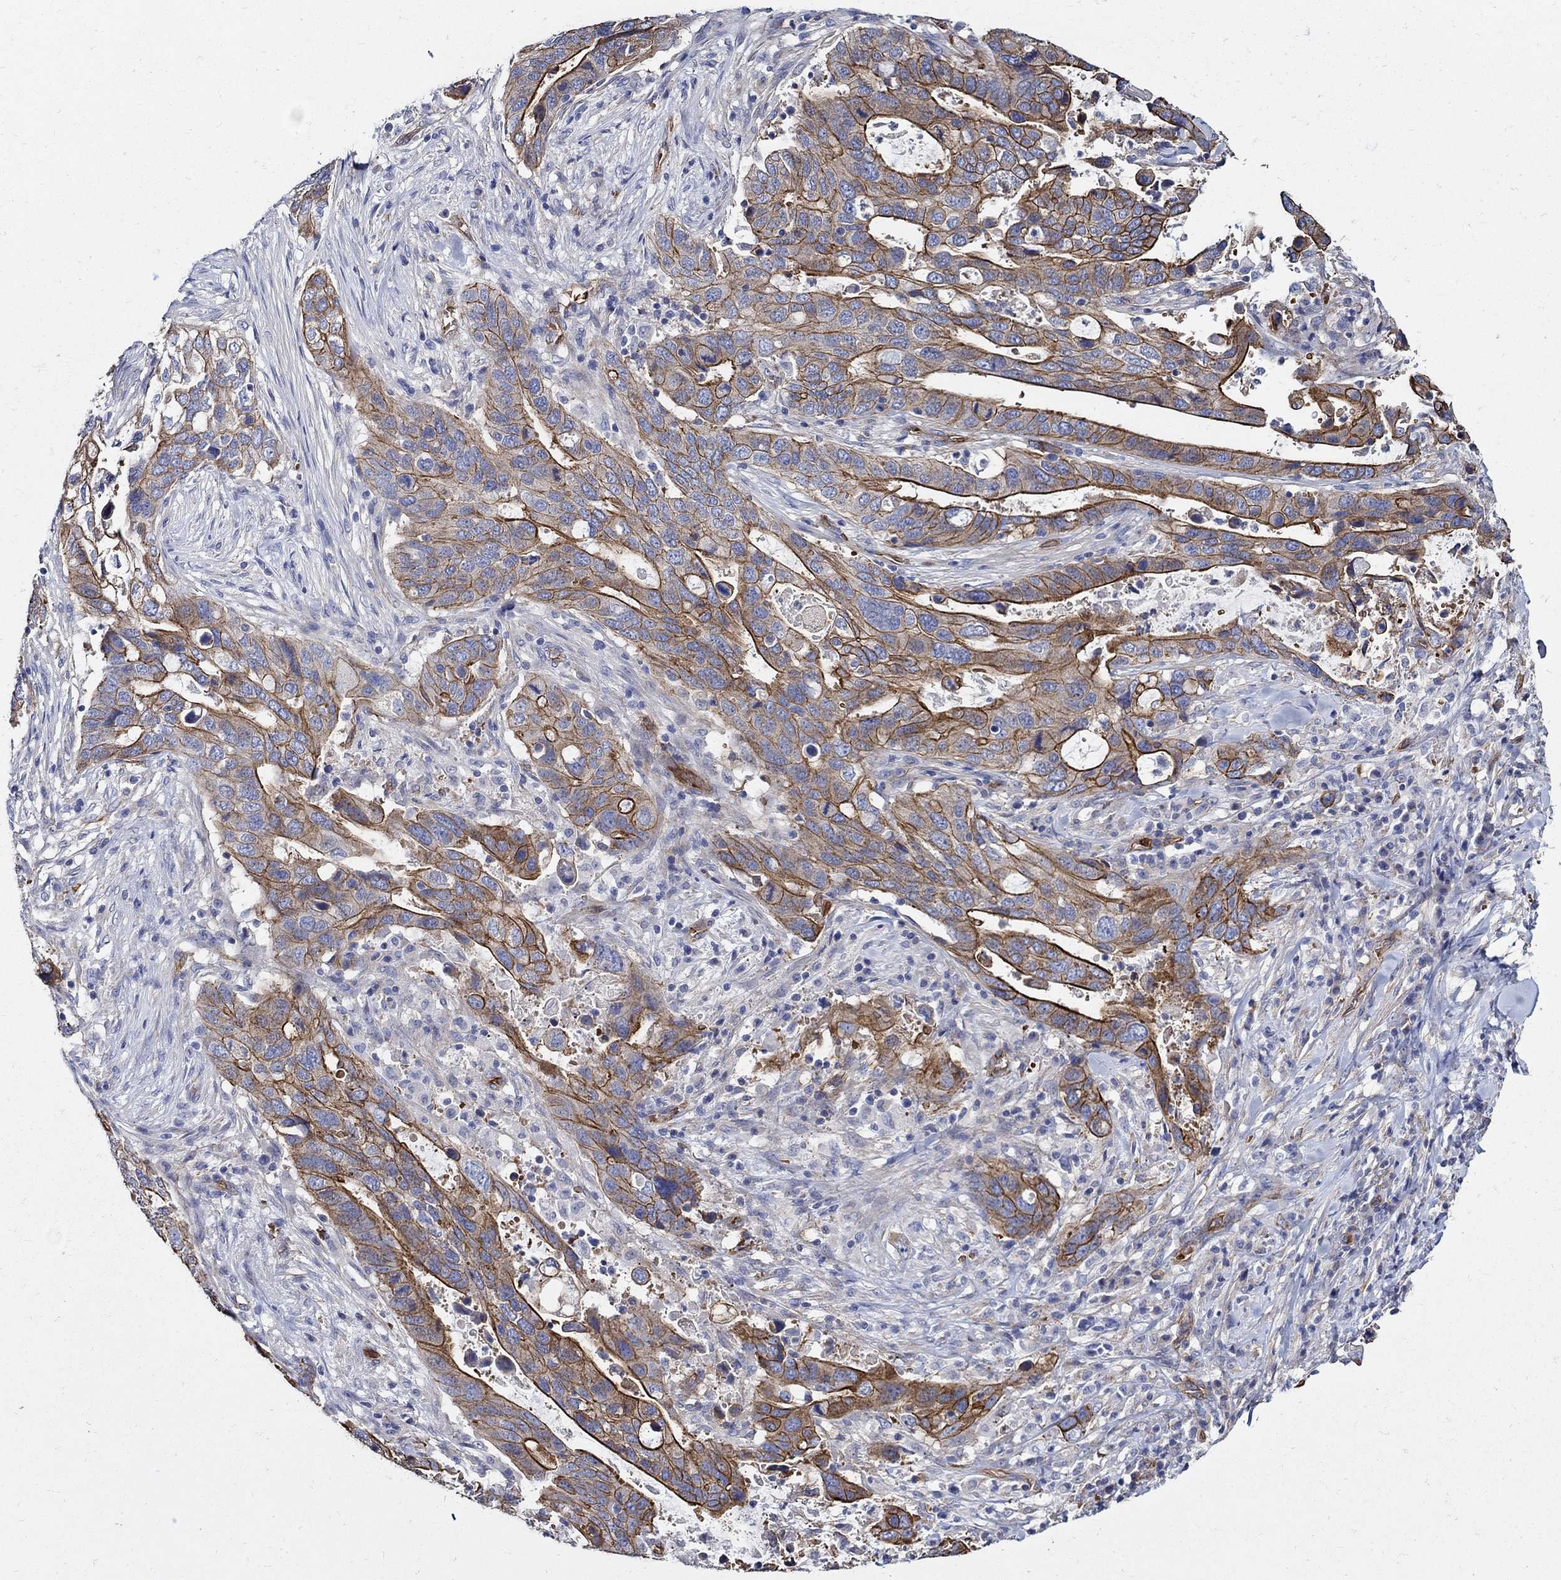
{"staining": {"intensity": "strong", "quantity": ">75%", "location": "cytoplasmic/membranous"}, "tissue": "stomach cancer", "cell_type": "Tumor cells", "image_type": "cancer", "snomed": [{"axis": "morphology", "description": "Adenocarcinoma, NOS"}, {"axis": "topography", "description": "Stomach"}], "caption": "An image of human adenocarcinoma (stomach) stained for a protein shows strong cytoplasmic/membranous brown staining in tumor cells. The staining was performed using DAB (3,3'-diaminobenzidine), with brown indicating positive protein expression. Nuclei are stained blue with hematoxylin.", "gene": "APBB3", "patient": {"sex": "male", "age": 54}}